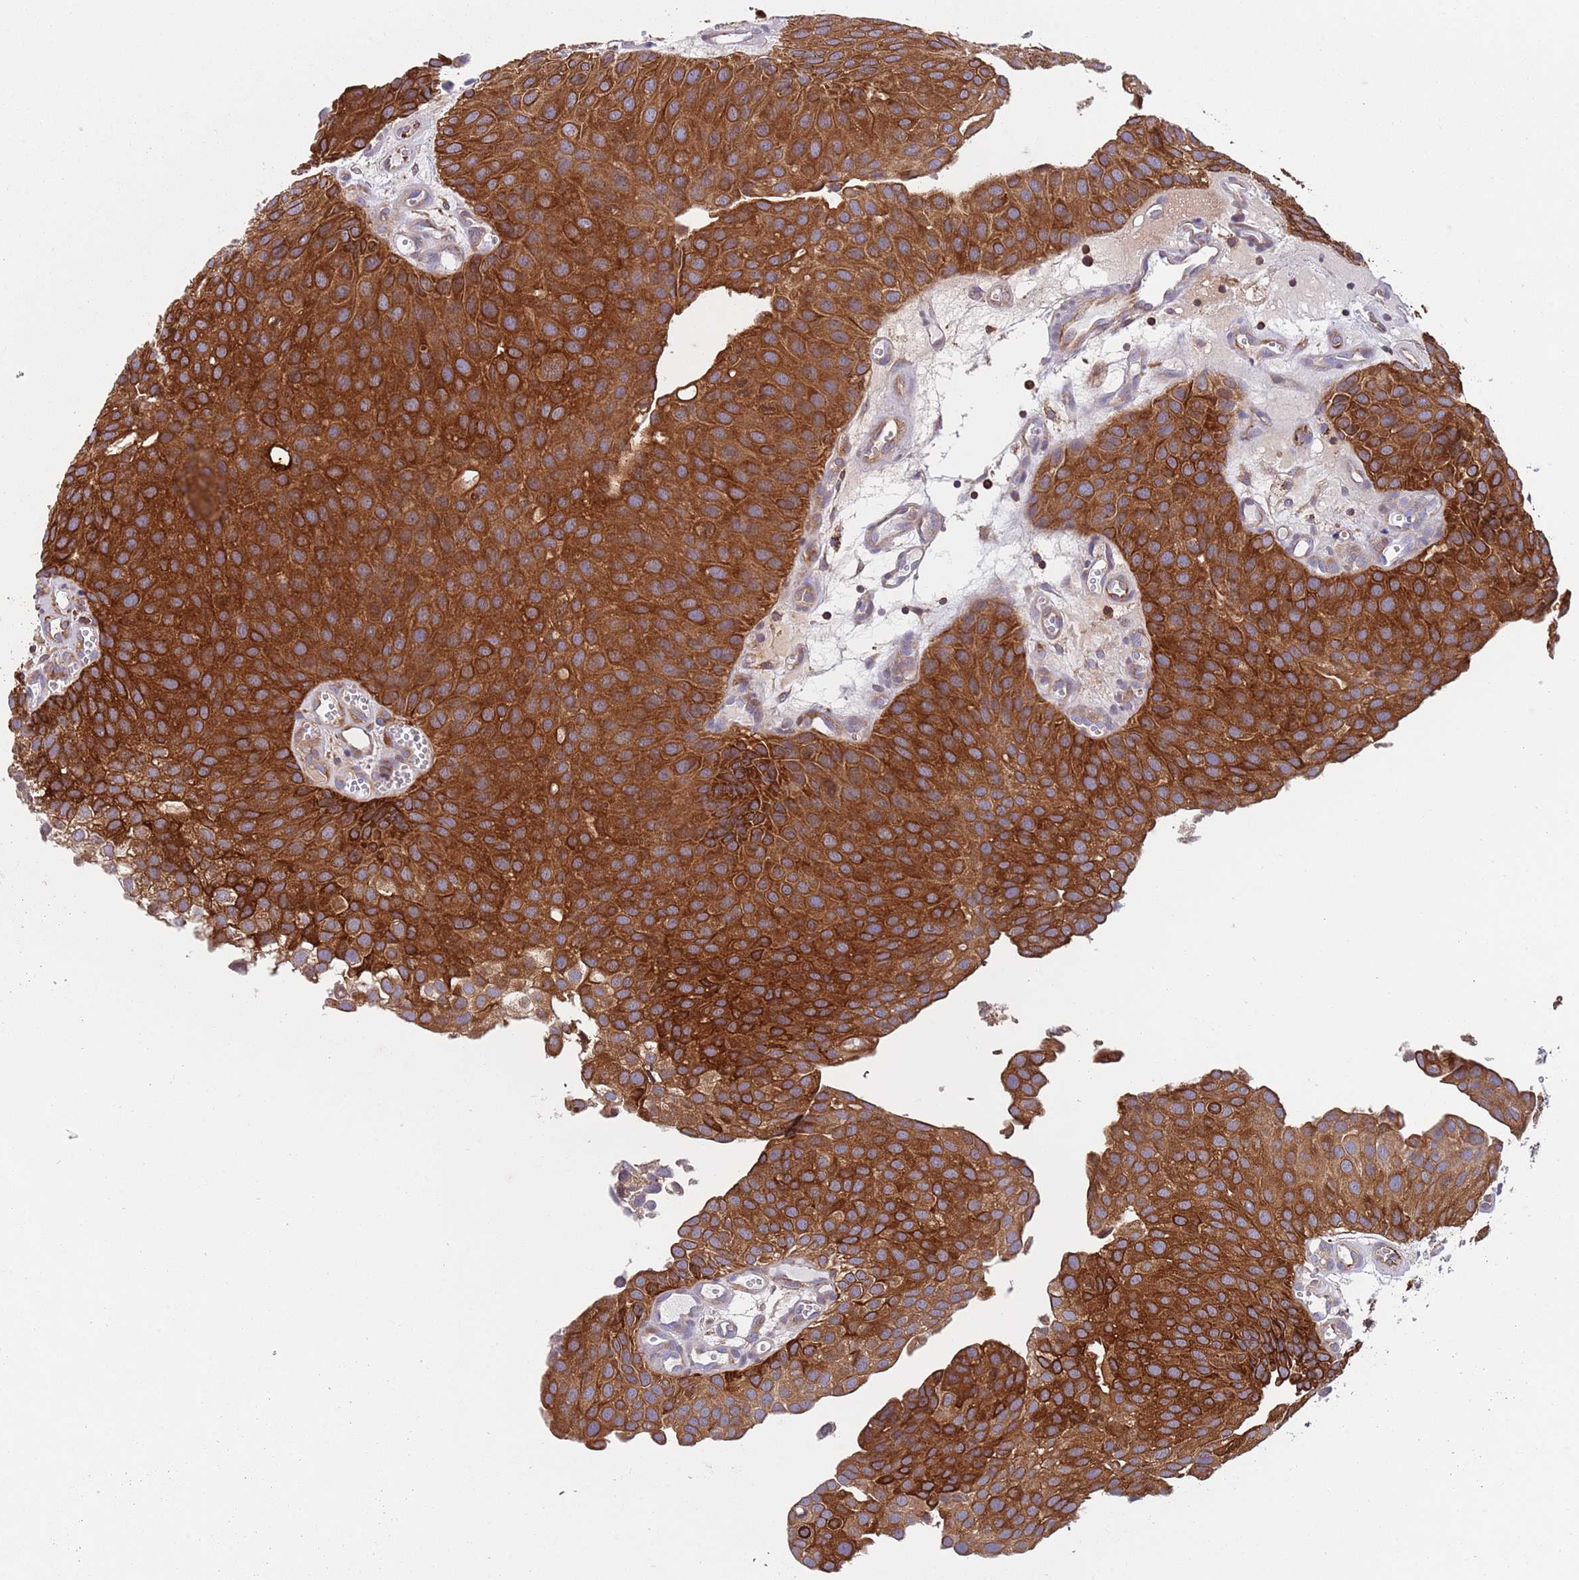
{"staining": {"intensity": "strong", "quantity": ">75%", "location": "cytoplasmic/membranous"}, "tissue": "urothelial cancer", "cell_type": "Tumor cells", "image_type": "cancer", "snomed": [{"axis": "morphology", "description": "Urothelial carcinoma, Low grade"}, {"axis": "topography", "description": "Urinary bladder"}], "caption": "Human low-grade urothelial carcinoma stained for a protein (brown) displays strong cytoplasmic/membranous positive staining in about >75% of tumor cells.", "gene": "ZMYM5", "patient": {"sex": "male", "age": 88}}